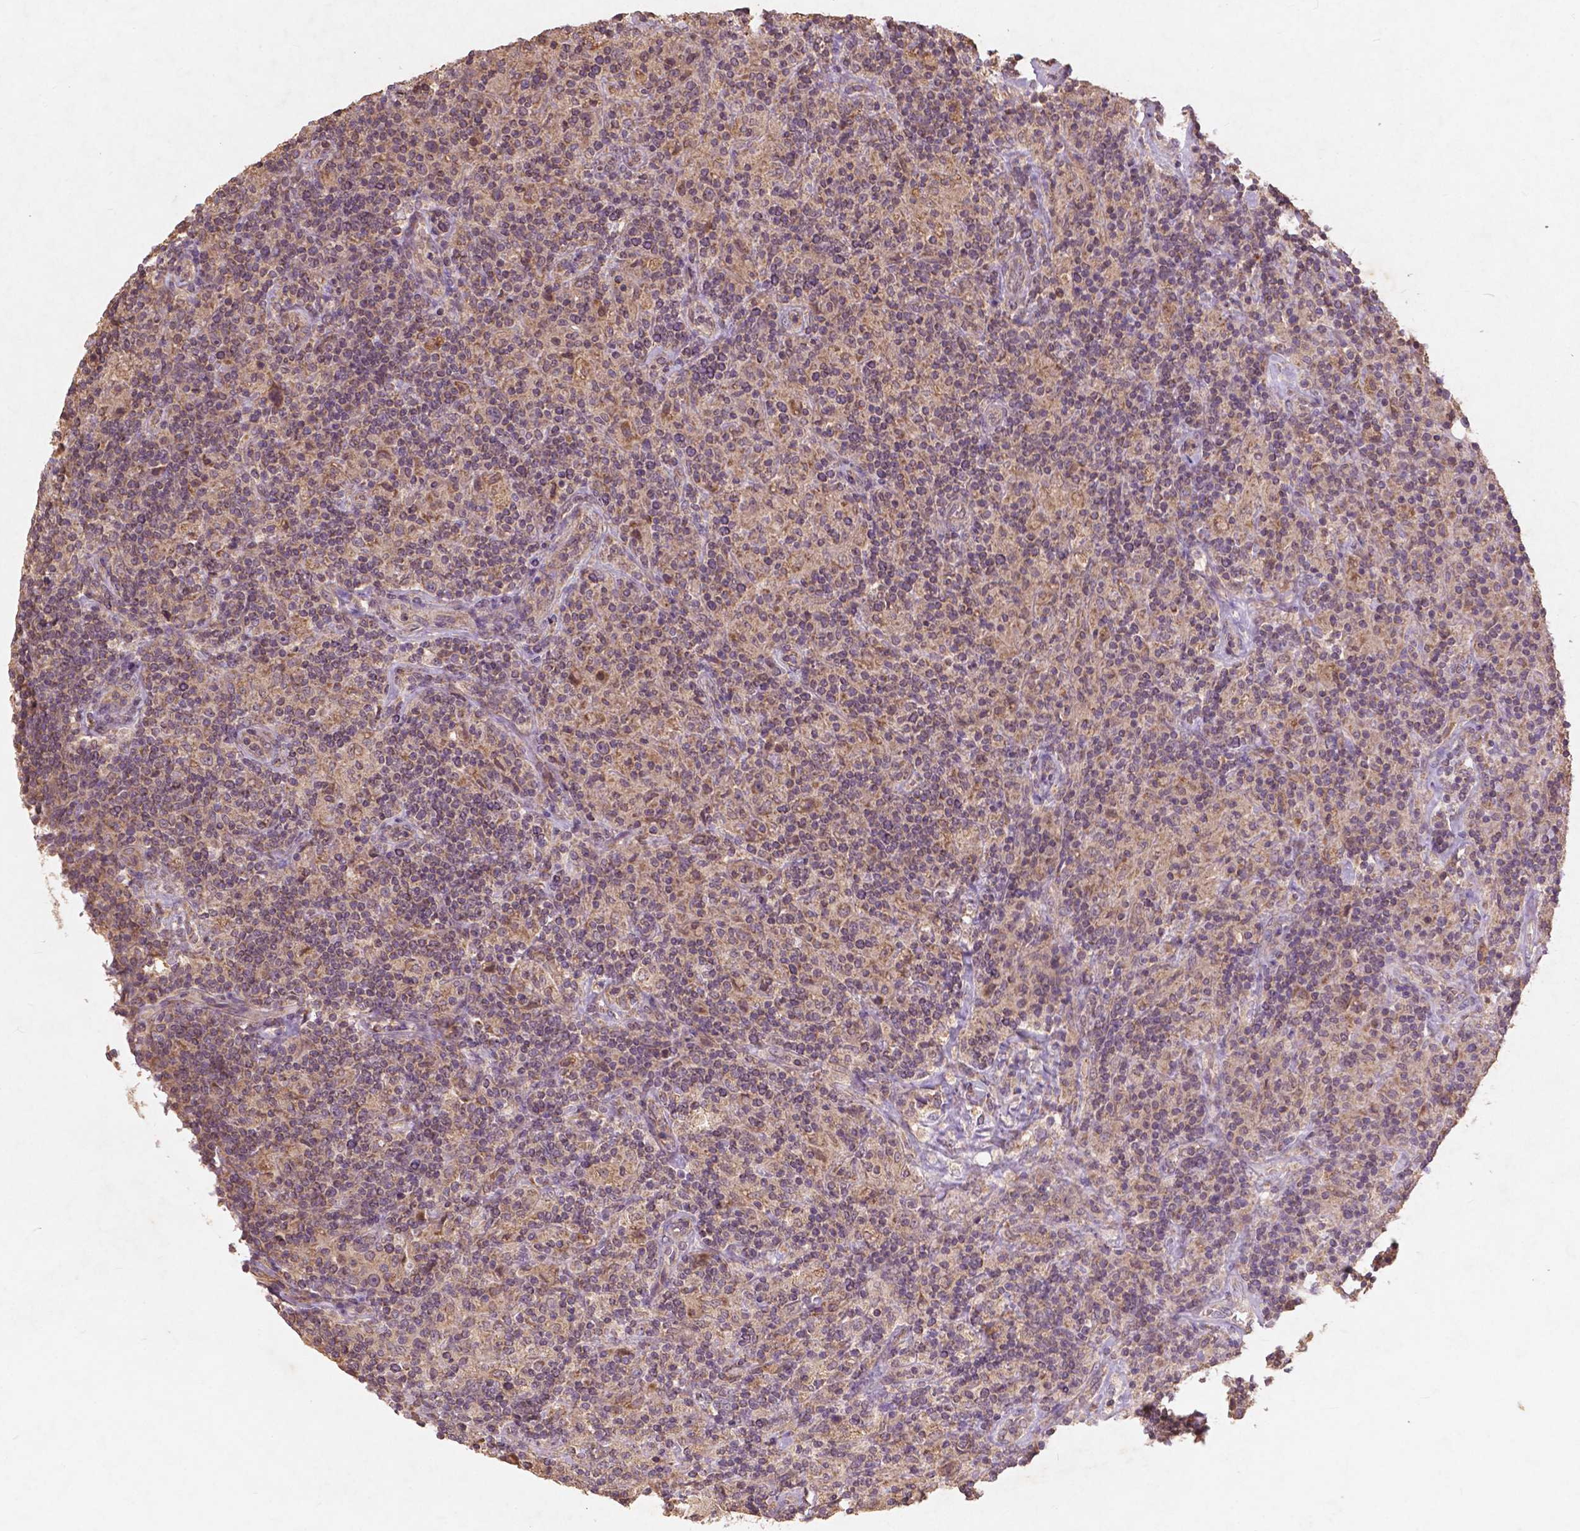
{"staining": {"intensity": "weak", "quantity": ">75%", "location": "cytoplasmic/membranous"}, "tissue": "lymphoma", "cell_type": "Tumor cells", "image_type": "cancer", "snomed": [{"axis": "morphology", "description": "Hodgkin's disease, NOS"}, {"axis": "topography", "description": "Lymph node"}], "caption": "A brown stain shows weak cytoplasmic/membranous positivity of a protein in Hodgkin's disease tumor cells.", "gene": "ST6GALNAC5", "patient": {"sex": "male", "age": 70}}